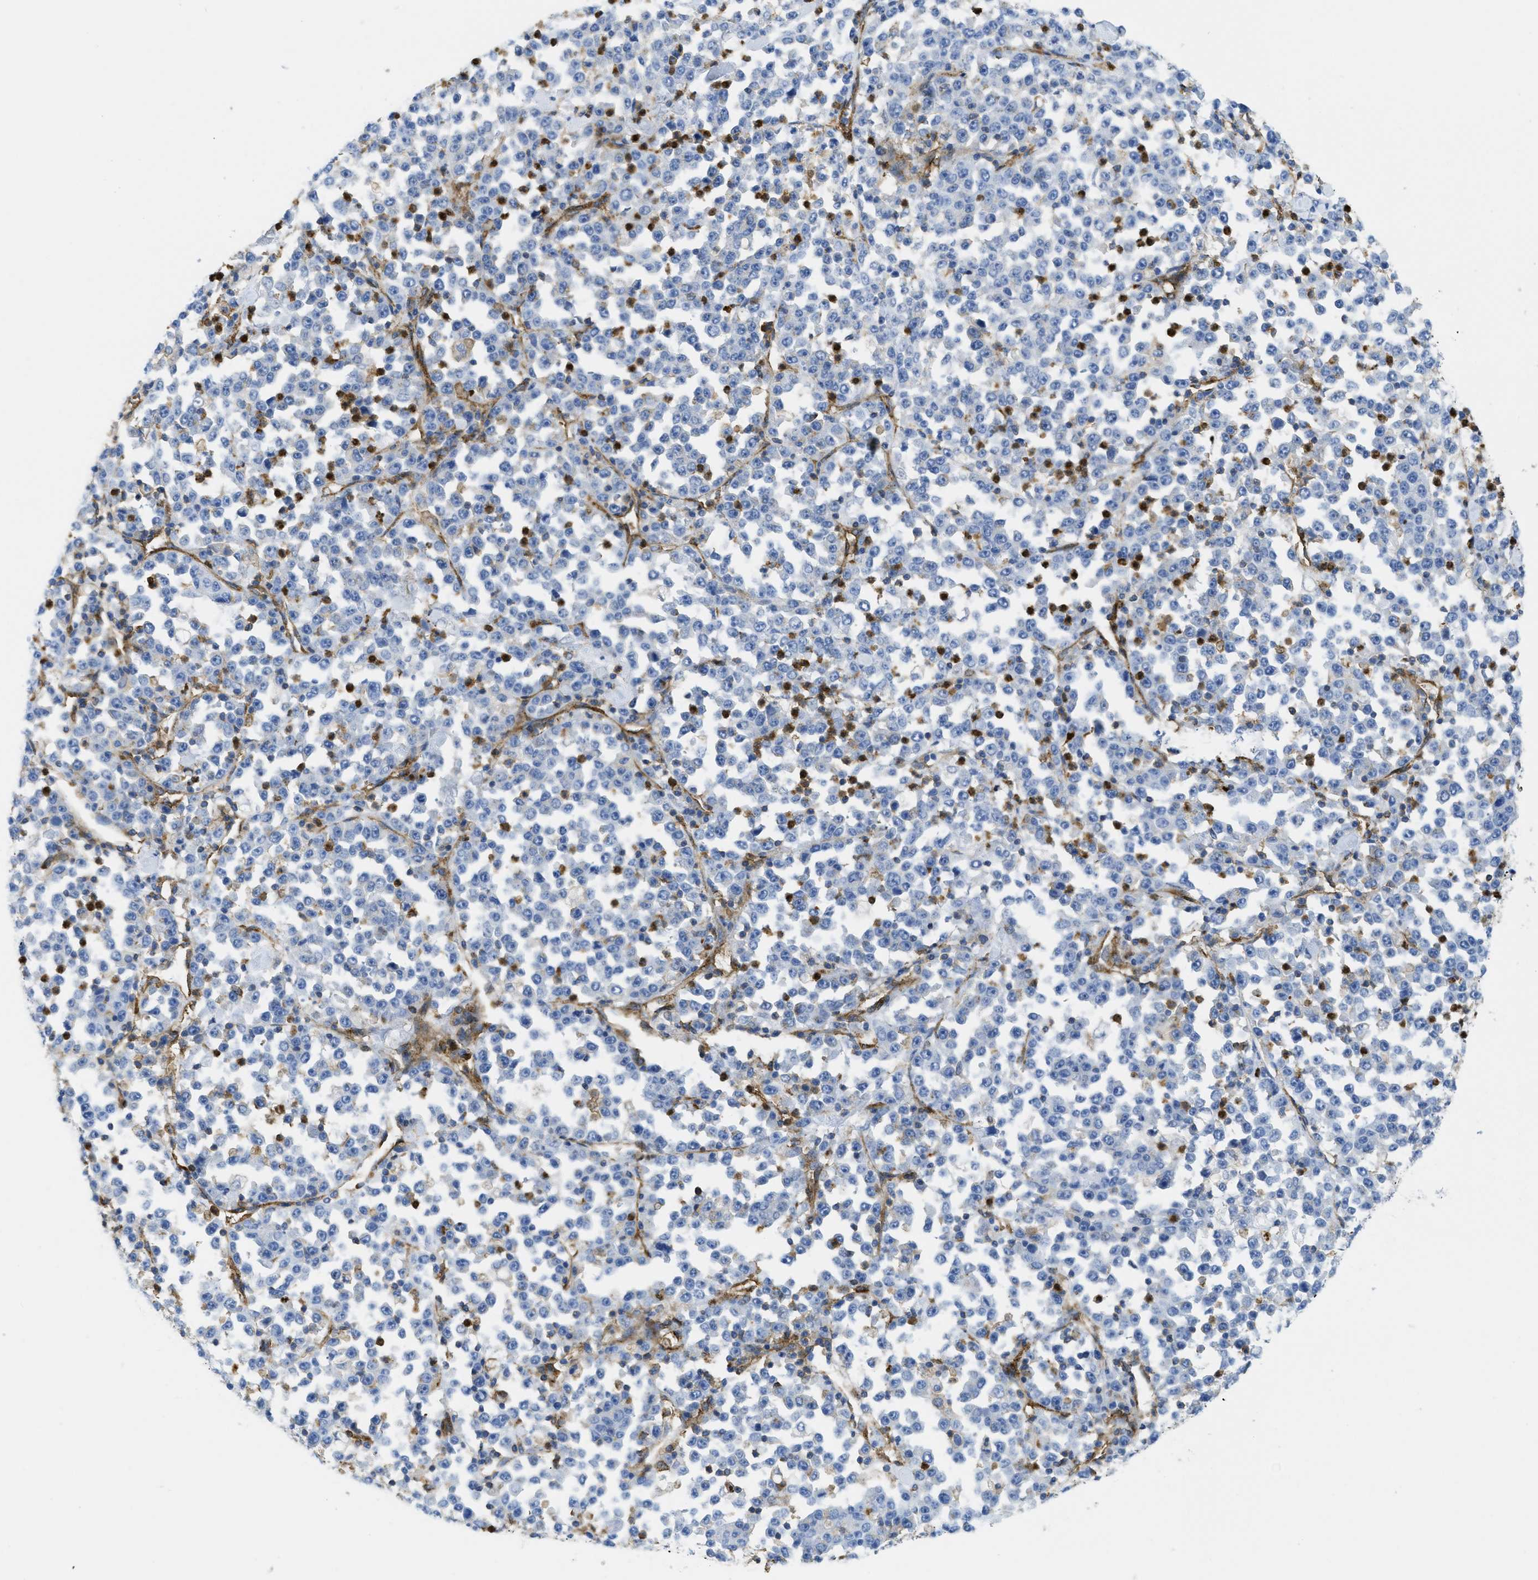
{"staining": {"intensity": "negative", "quantity": "none", "location": "none"}, "tissue": "stomach cancer", "cell_type": "Tumor cells", "image_type": "cancer", "snomed": [{"axis": "morphology", "description": "Normal tissue, NOS"}, {"axis": "morphology", "description": "Adenocarcinoma, NOS"}, {"axis": "topography", "description": "Stomach, upper"}, {"axis": "topography", "description": "Stomach"}], "caption": "IHC of adenocarcinoma (stomach) displays no positivity in tumor cells.", "gene": "HIP1", "patient": {"sex": "male", "age": 59}}